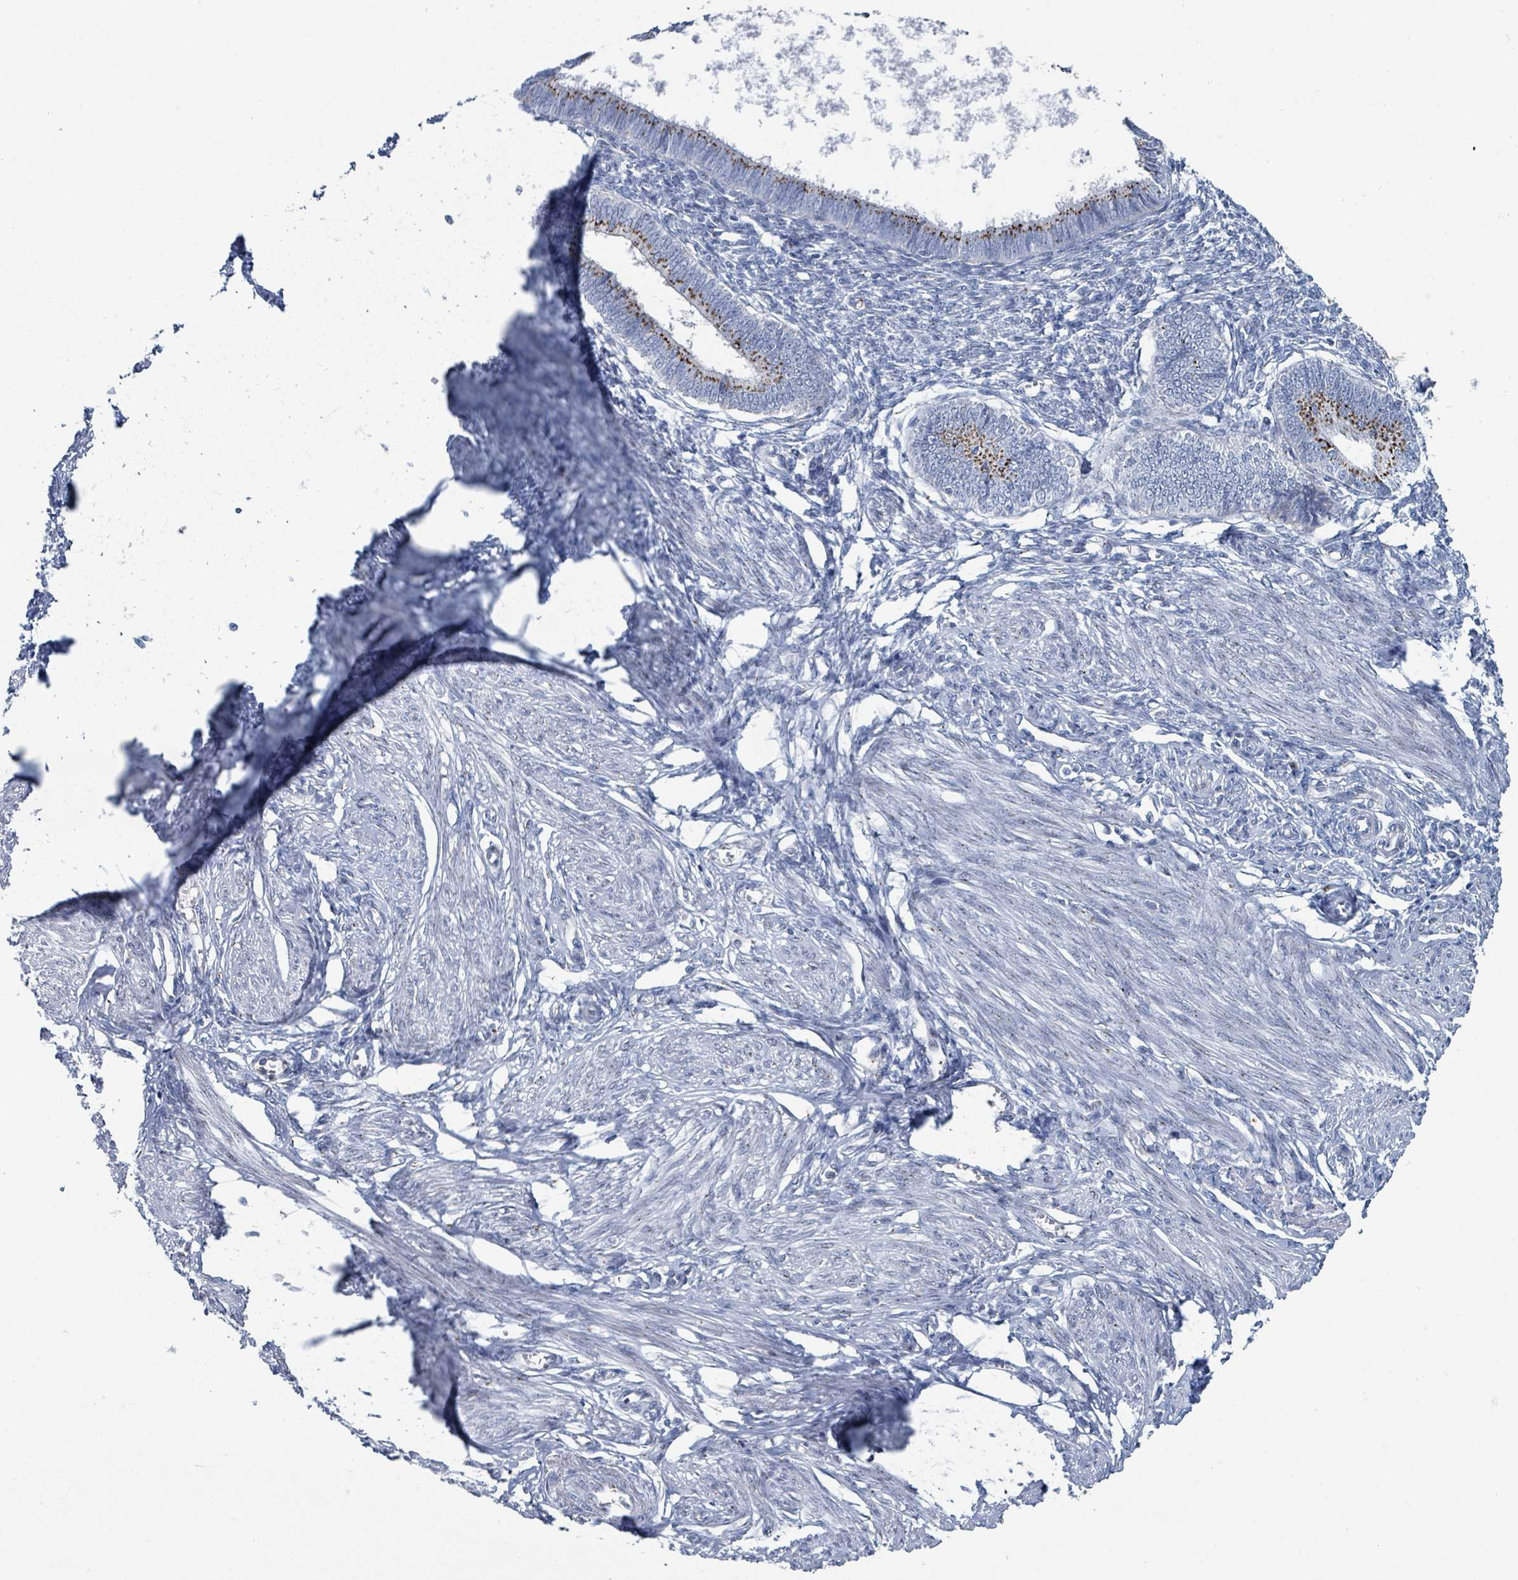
{"staining": {"intensity": "negative", "quantity": "none", "location": "none"}, "tissue": "endometrium", "cell_type": "Cells in endometrial stroma", "image_type": "normal", "snomed": [{"axis": "morphology", "description": "Normal tissue, NOS"}, {"axis": "topography", "description": "Endometrium"}], "caption": "High magnification brightfield microscopy of benign endometrium stained with DAB (brown) and counterstained with hematoxylin (blue): cells in endometrial stroma show no significant staining.", "gene": "DCAF5", "patient": {"sex": "female", "age": 46}}